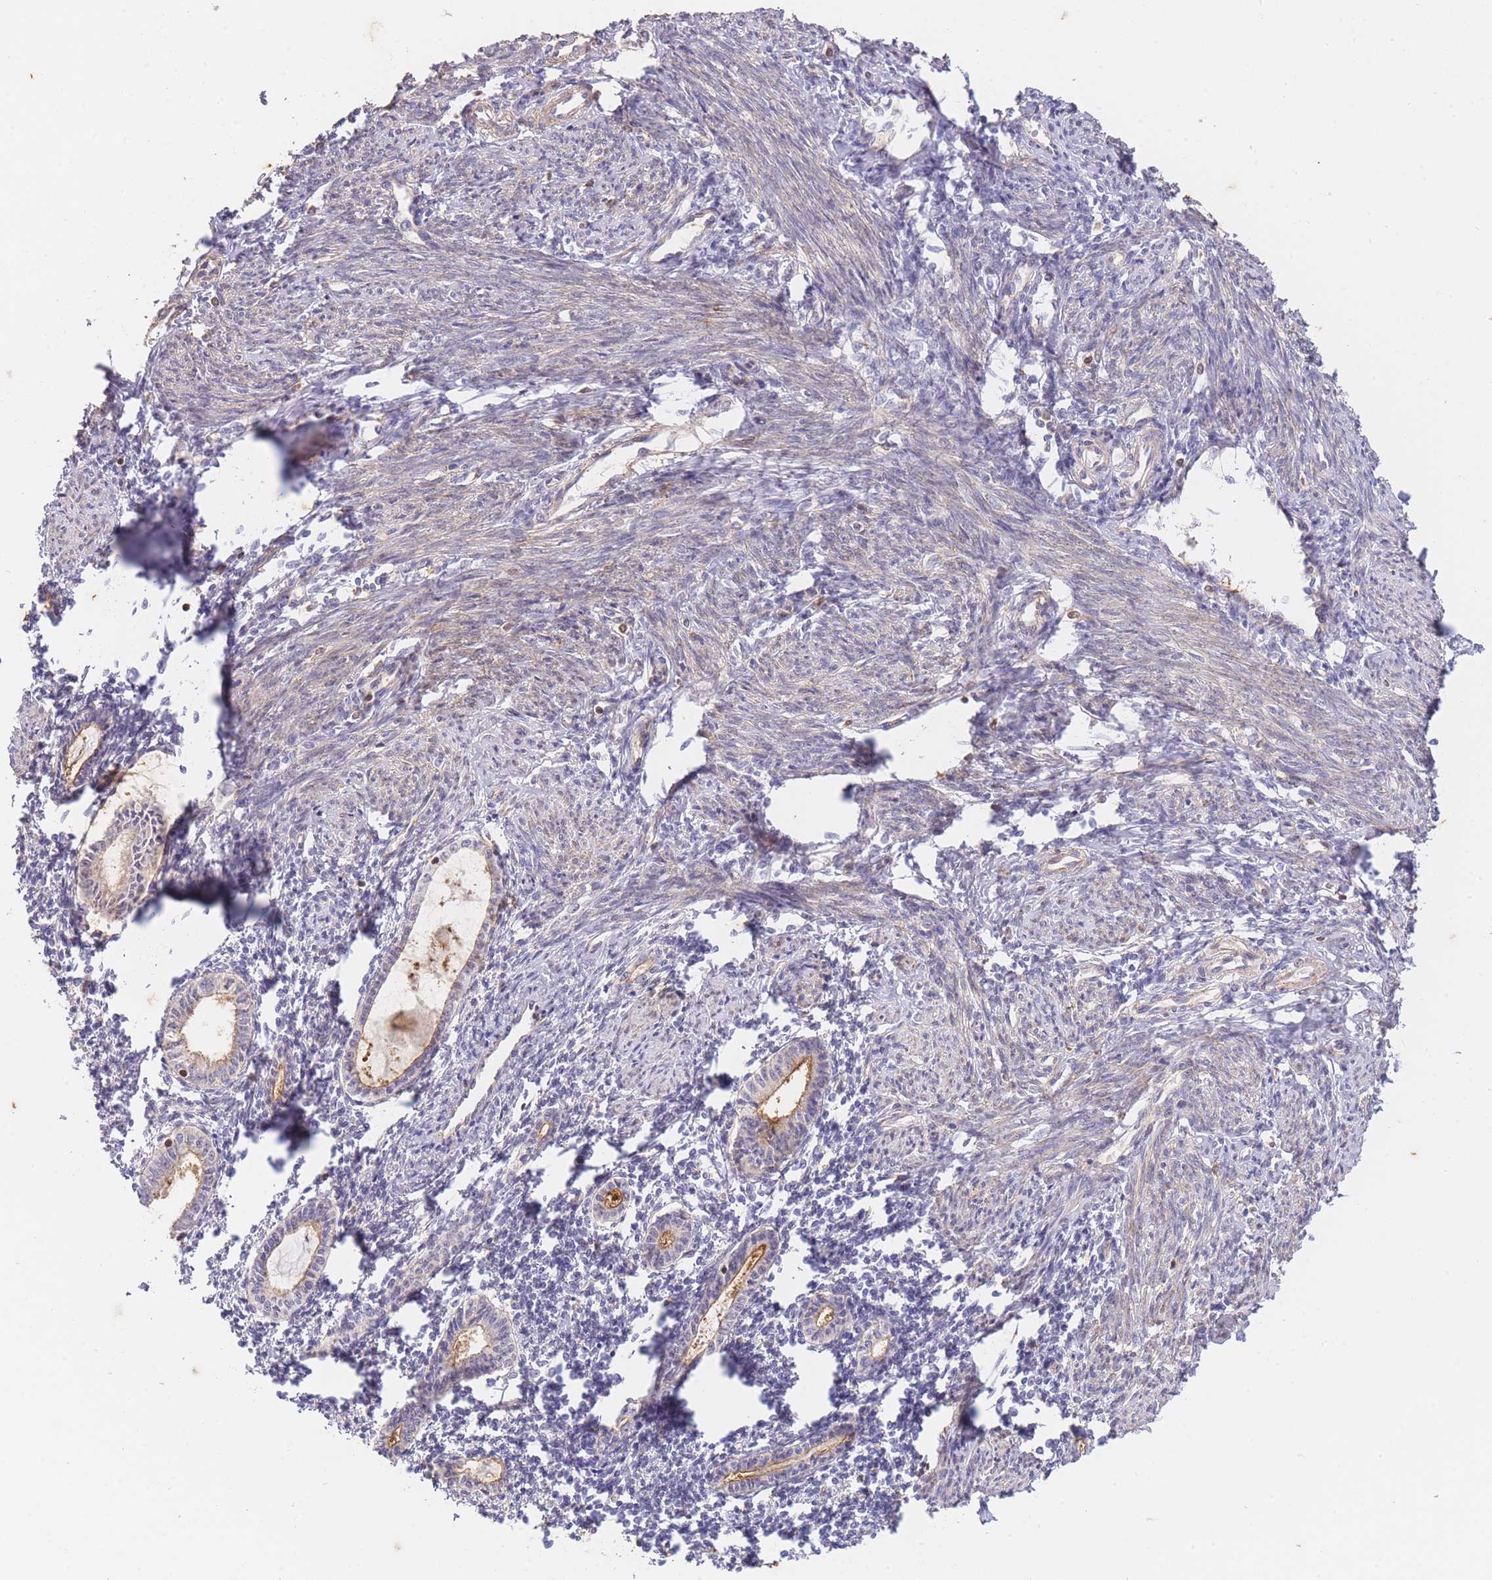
{"staining": {"intensity": "weak", "quantity": "<25%", "location": "cytoplasmic/membranous"}, "tissue": "endometrium", "cell_type": "Cells in endometrial stroma", "image_type": "normal", "snomed": [{"axis": "morphology", "description": "Normal tissue, NOS"}, {"axis": "topography", "description": "Endometrium"}], "caption": "Immunohistochemistry photomicrograph of normal endometrium stained for a protein (brown), which shows no expression in cells in endometrial stroma.", "gene": "ST8SIA4", "patient": {"sex": "female", "age": 63}}